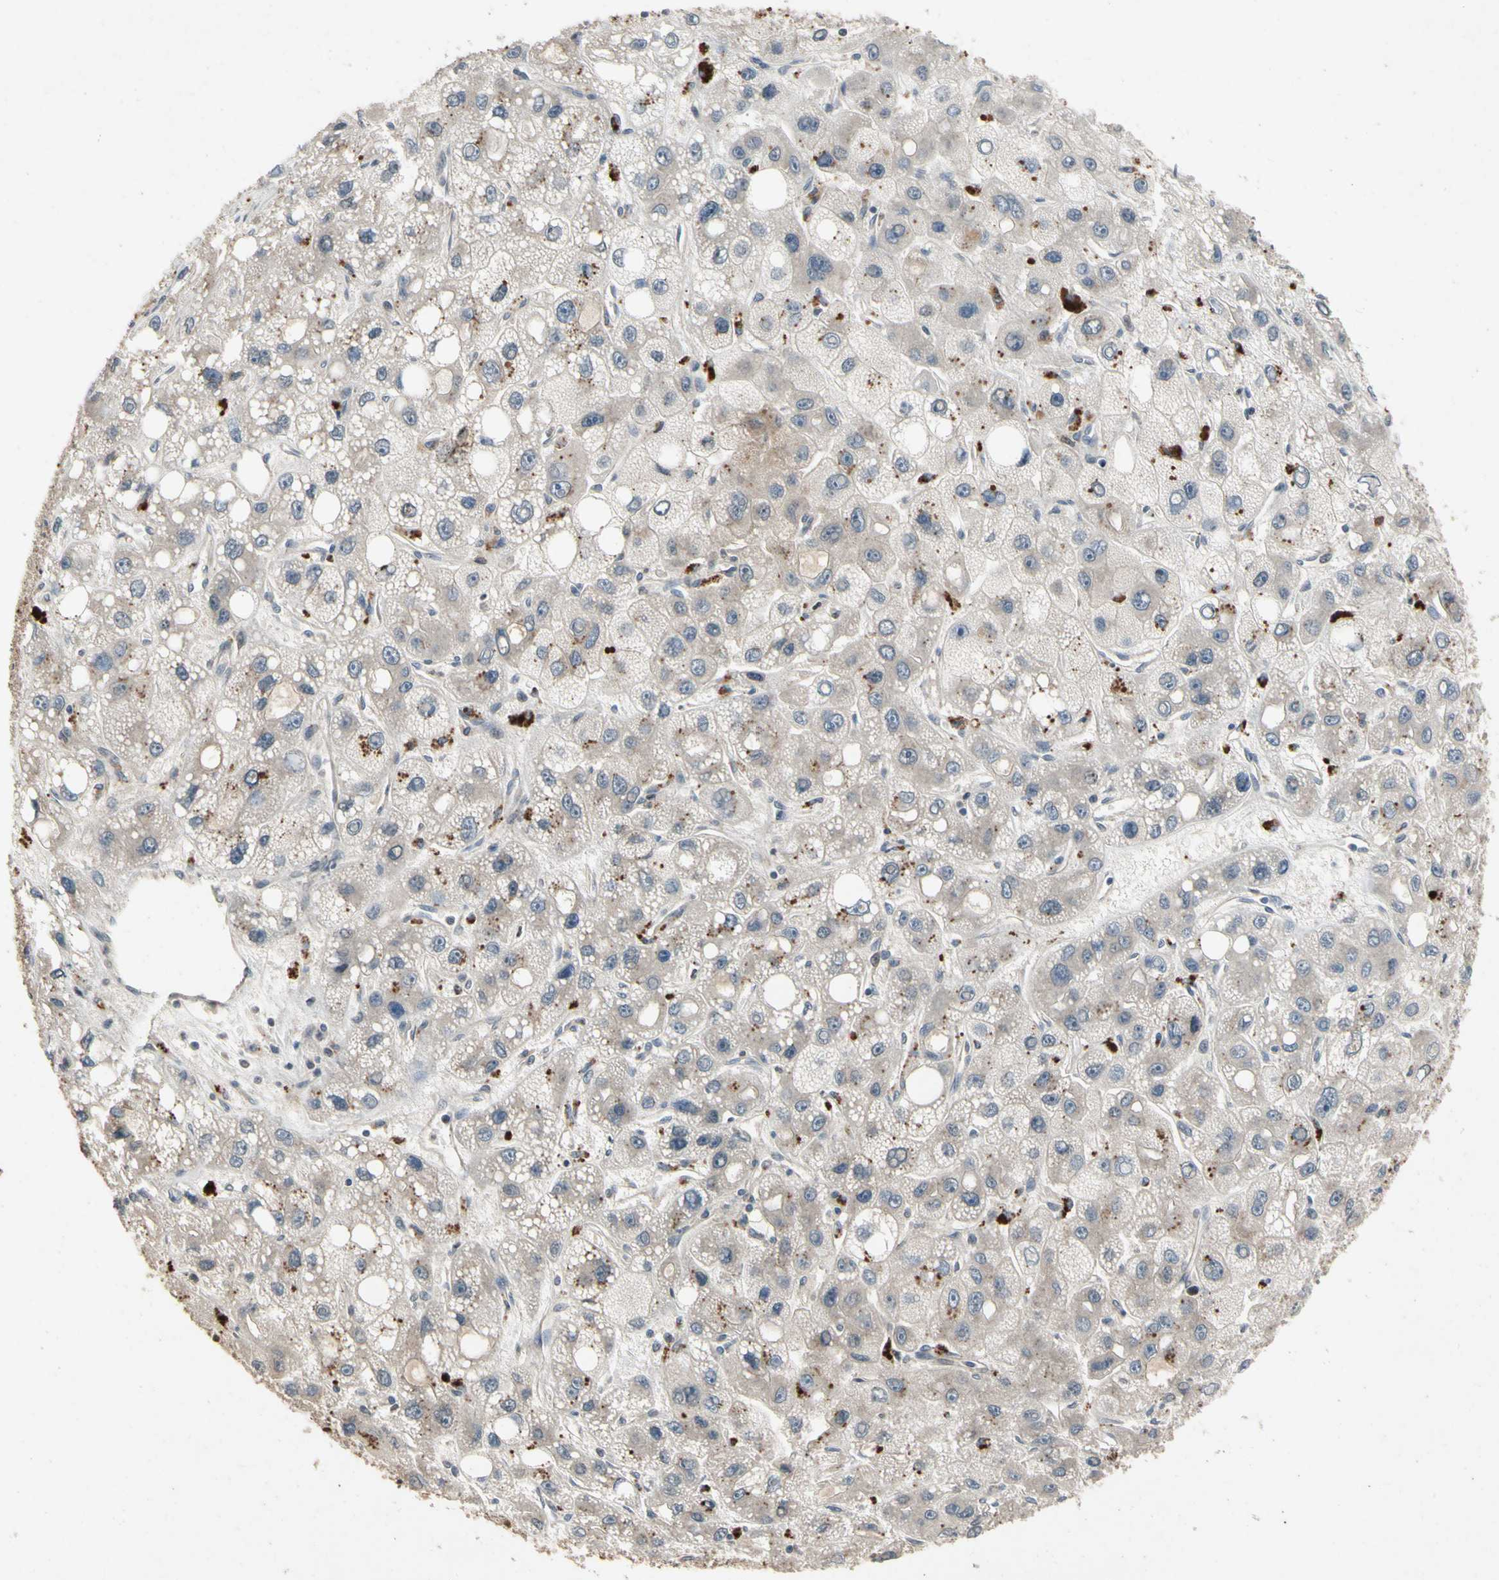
{"staining": {"intensity": "moderate", "quantity": "25%-75%", "location": "cytoplasmic/membranous"}, "tissue": "liver cancer", "cell_type": "Tumor cells", "image_type": "cancer", "snomed": [{"axis": "morphology", "description": "Carcinoma, Hepatocellular, NOS"}, {"axis": "topography", "description": "Liver"}], "caption": "Hepatocellular carcinoma (liver) was stained to show a protein in brown. There is medium levels of moderate cytoplasmic/membranous positivity in about 25%-75% of tumor cells.", "gene": "DPY19L3", "patient": {"sex": "male", "age": 55}}